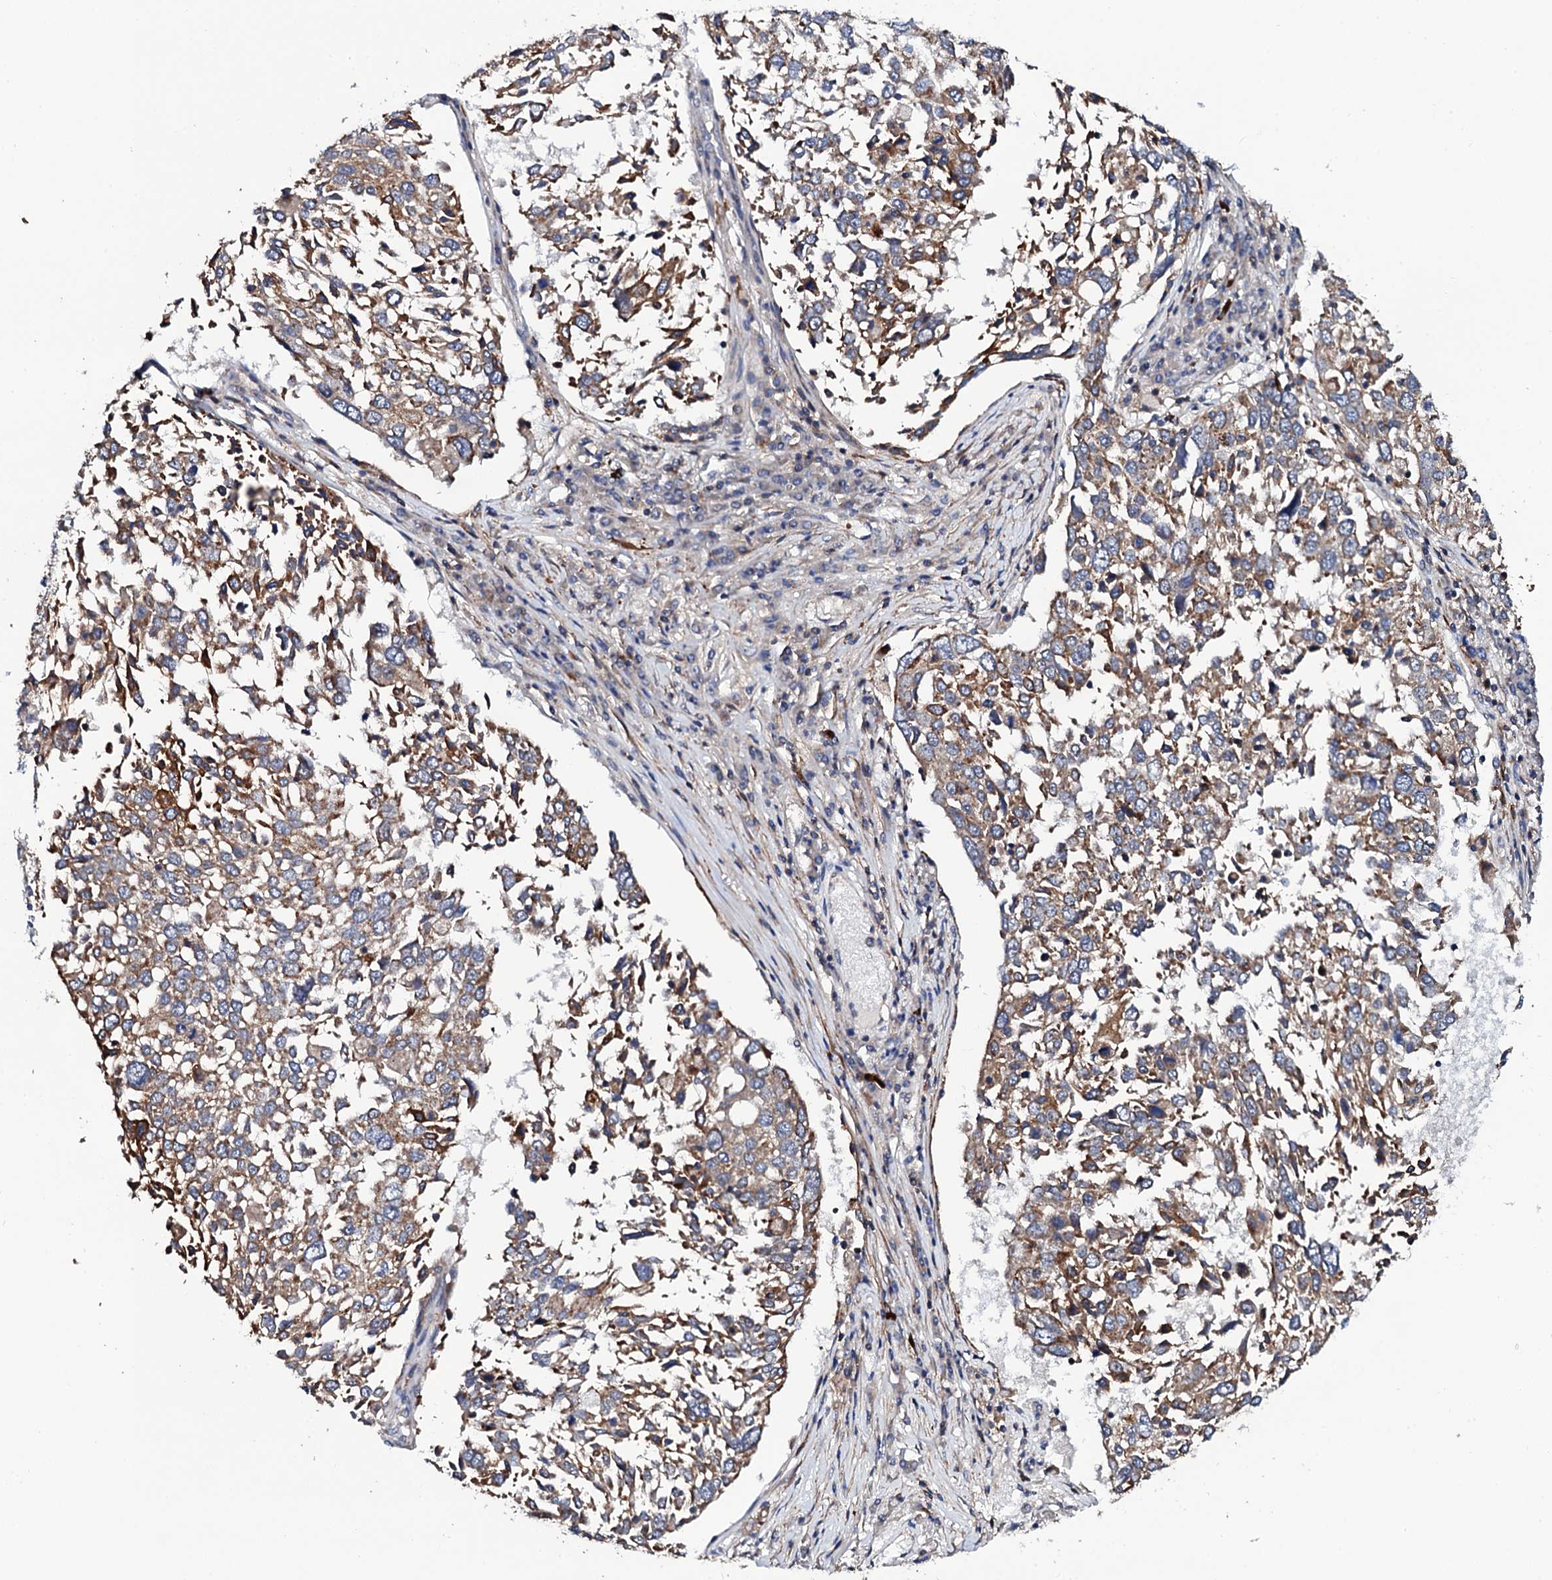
{"staining": {"intensity": "moderate", "quantity": ">75%", "location": "cytoplasmic/membranous"}, "tissue": "lung cancer", "cell_type": "Tumor cells", "image_type": "cancer", "snomed": [{"axis": "morphology", "description": "Squamous cell carcinoma, NOS"}, {"axis": "topography", "description": "Lung"}], "caption": "This is an image of immunohistochemistry (IHC) staining of lung squamous cell carcinoma, which shows moderate positivity in the cytoplasmic/membranous of tumor cells.", "gene": "COG4", "patient": {"sex": "male", "age": 65}}